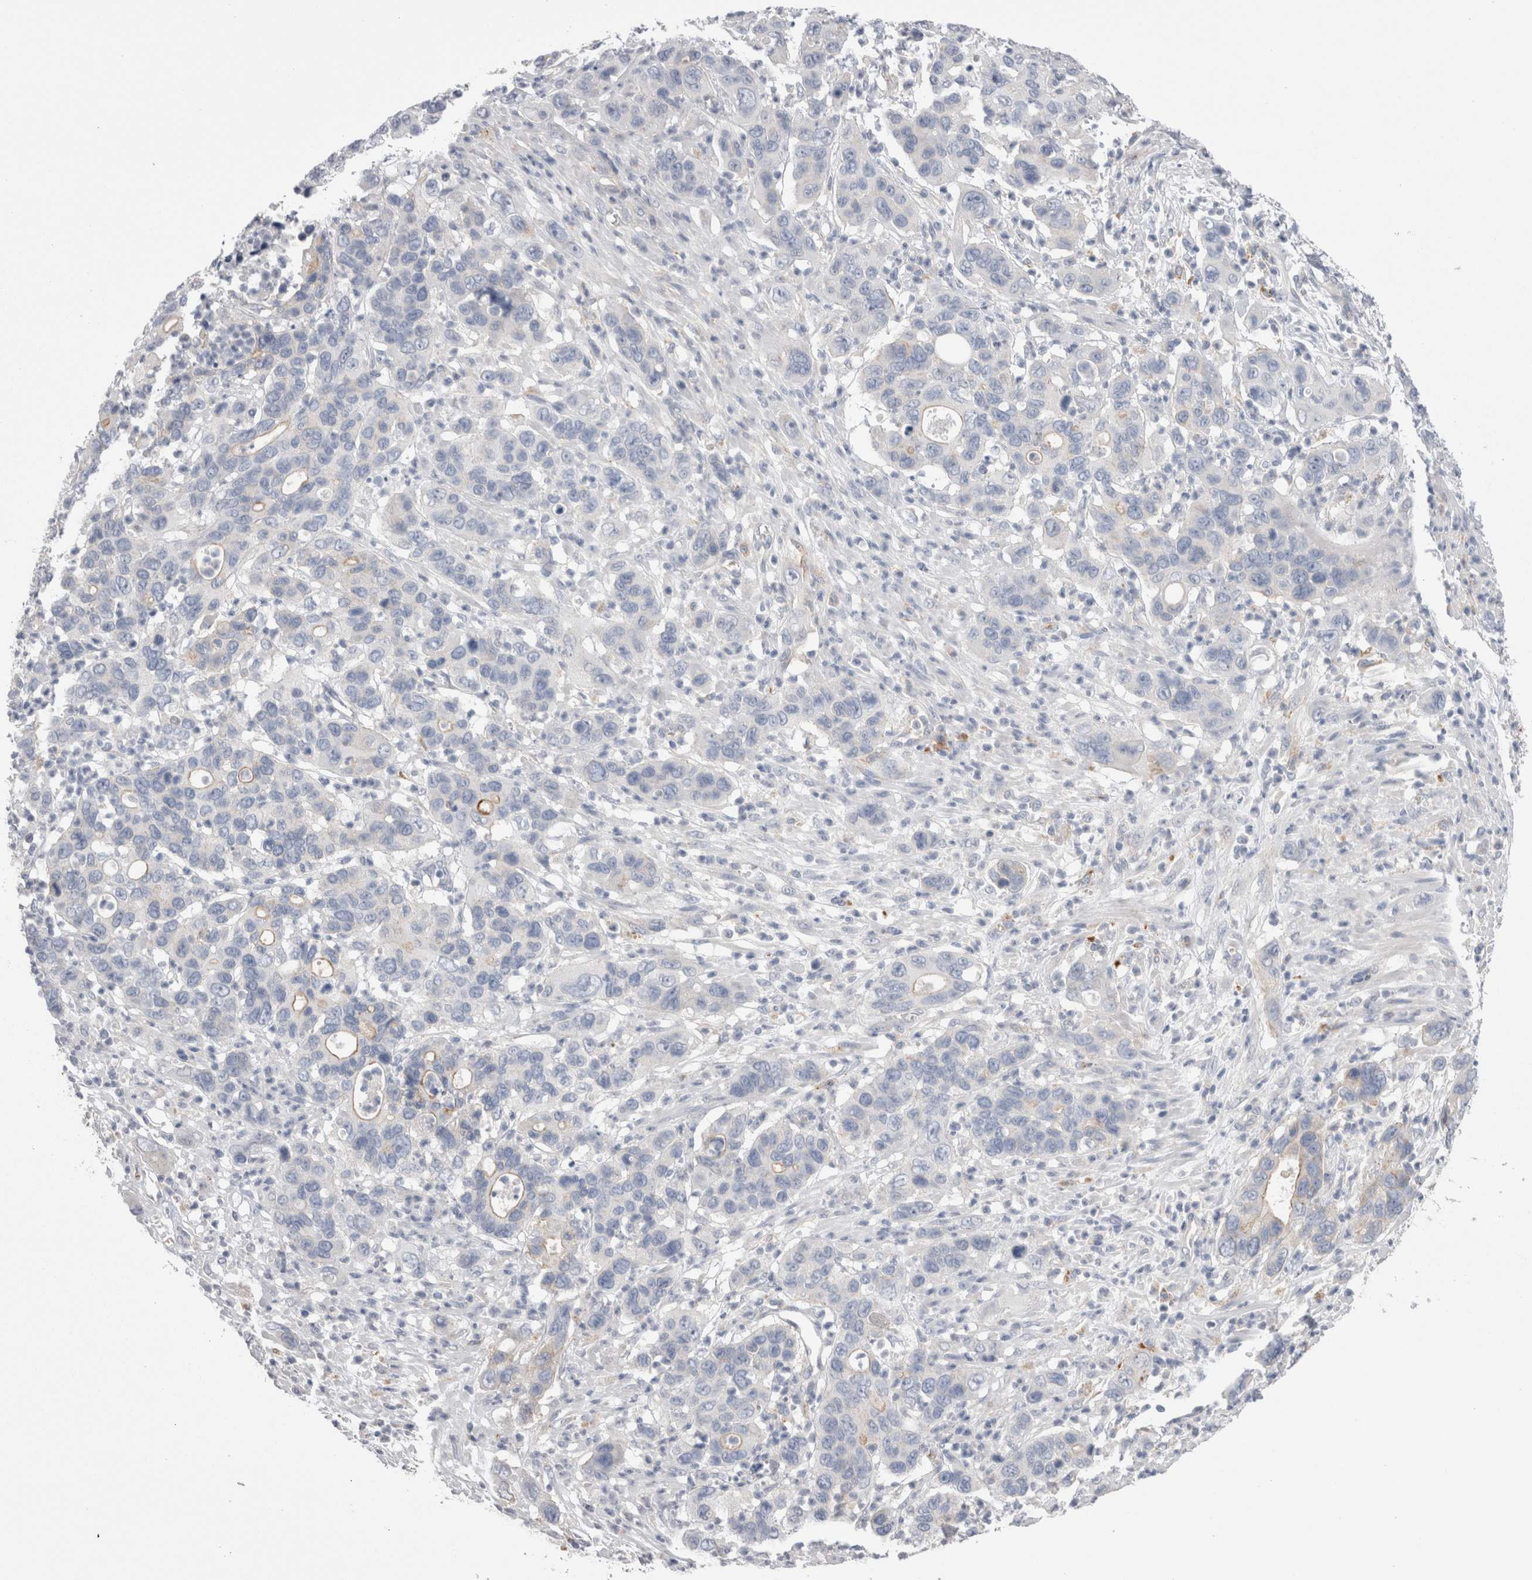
{"staining": {"intensity": "negative", "quantity": "none", "location": "none"}, "tissue": "pancreatic cancer", "cell_type": "Tumor cells", "image_type": "cancer", "snomed": [{"axis": "morphology", "description": "Adenocarcinoma, NOS"}, {"axis": "topography", "description": "Pancreas"}], "caption": "Tumor cells are negative for protein expression in human adenocarcinoma (pancreatic).", "gene": "EPDR1", "patient": {"sex": "female", "age": 71}}